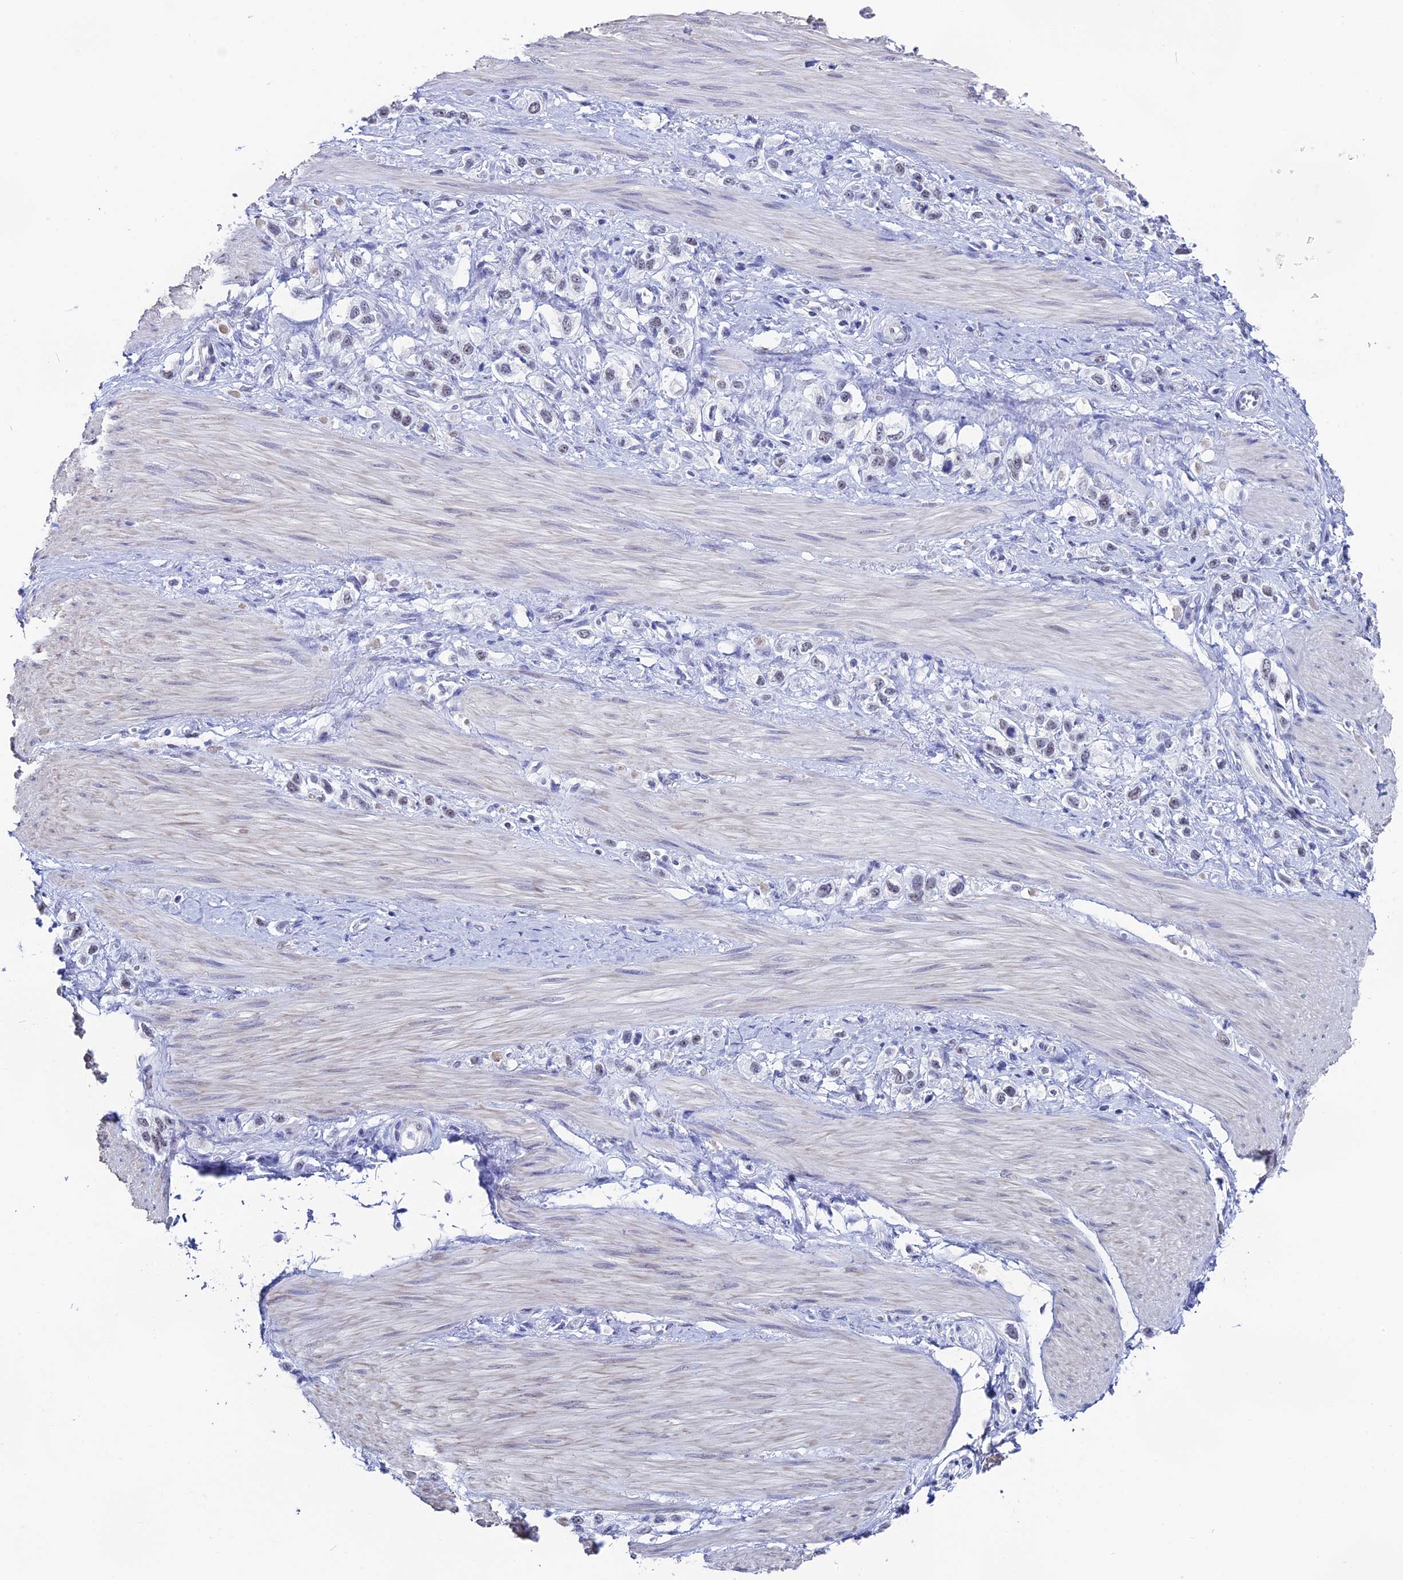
{"staining": {"intensity": "negative", "quantity": "none", "location": "none"}, "tissue": "stomach cancer", "cell_type": "Tumor cells", "image_type": "cancer", "snomed": [{"axis": "morphology", "description": "Adenocarcinoma, NOS"}, {"axis": "topography", "description": "Stomach"}], "caption": "An image of human stomach cancer (adenocarcinoma) is negative for staining in tumor cells. (DAB (3,3'-diaminobenzidine) immunohistochemistry with hematoxylin counter stain).", "gene": "CD2BP2", "patient": {"sex": "female", "age": 65}}